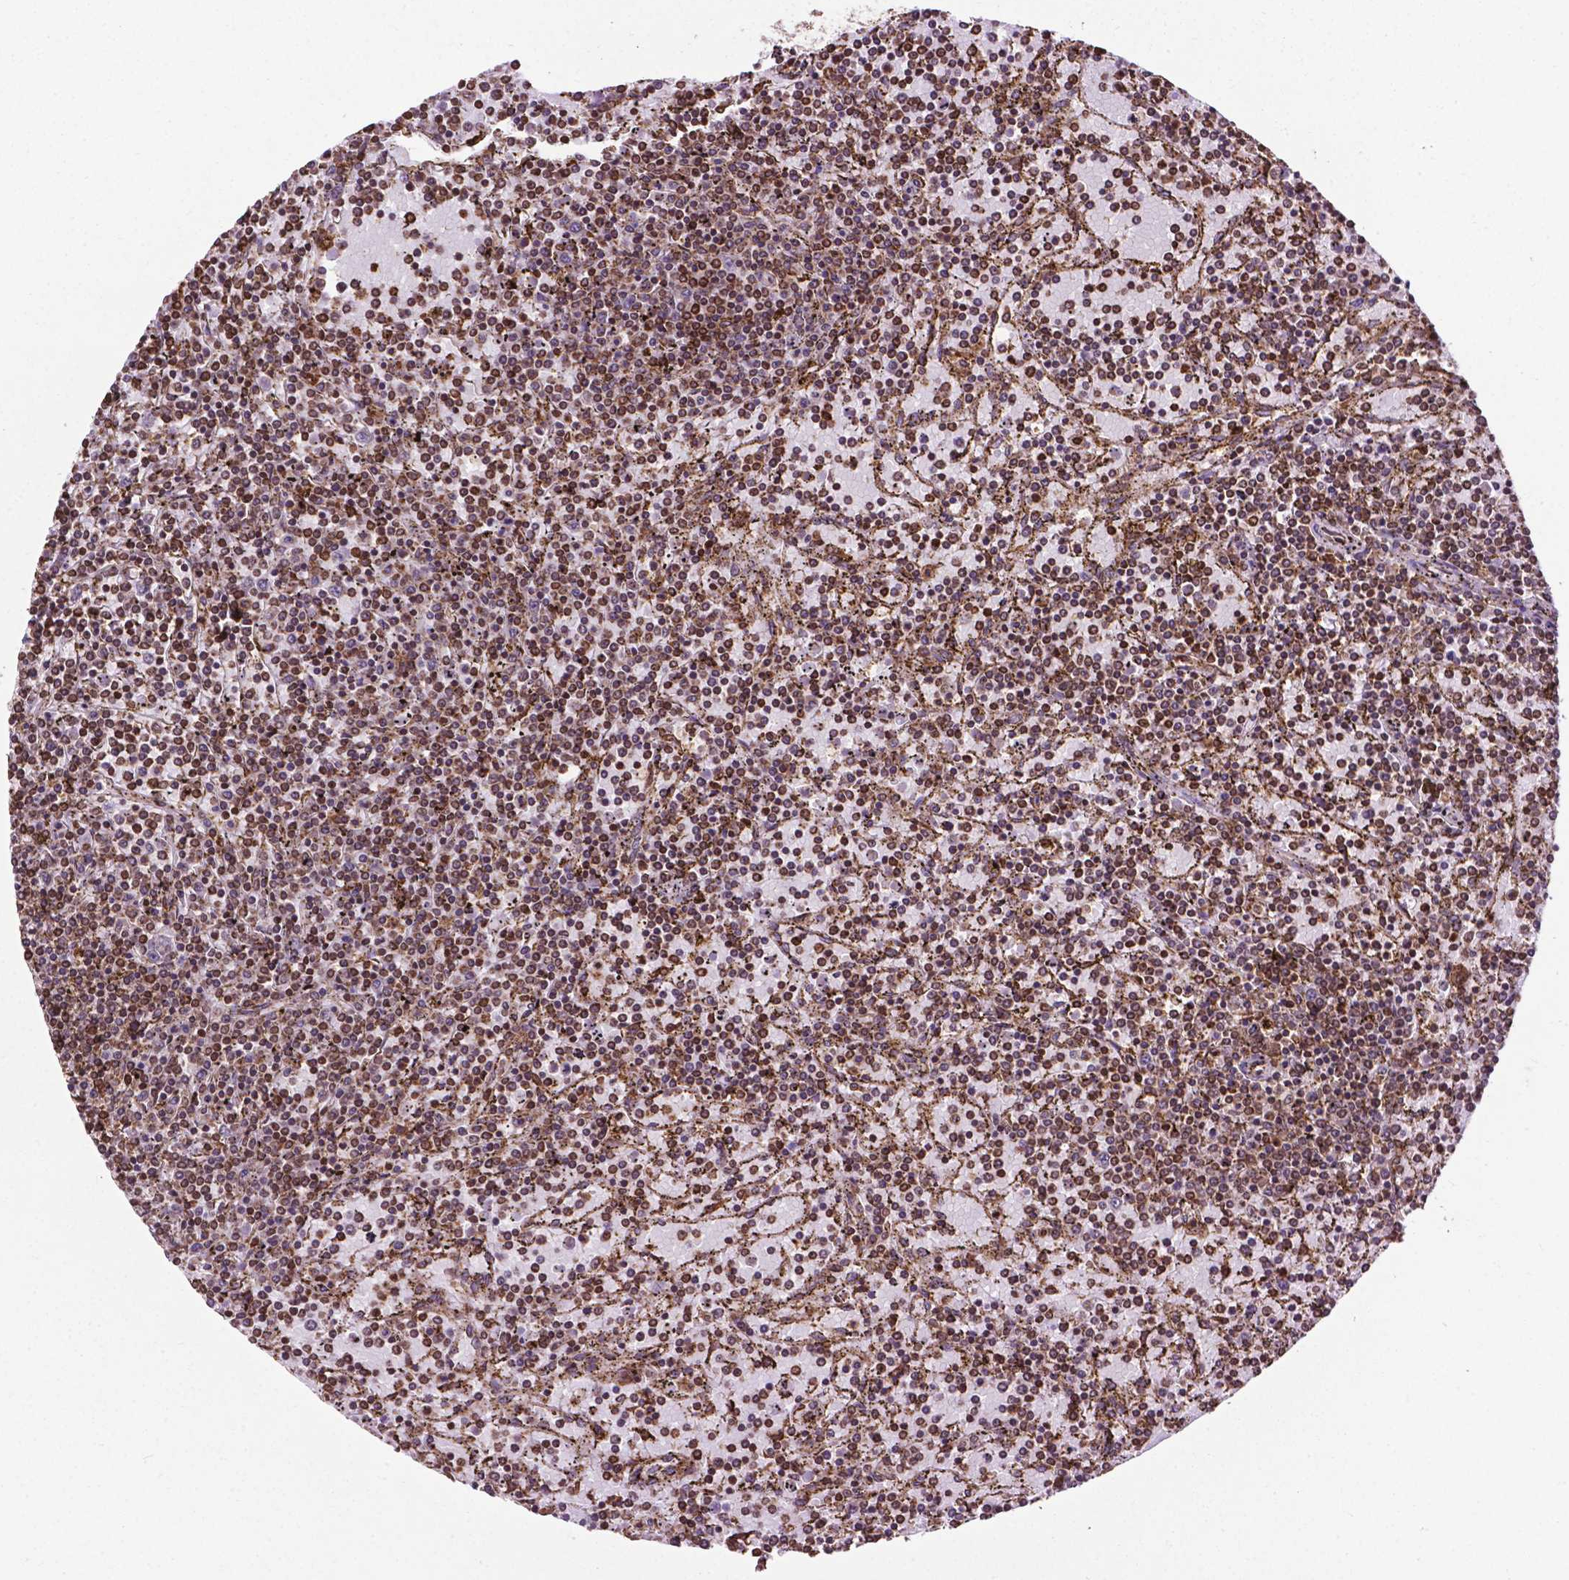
{"staining": {"intensity": "moderate", "quantity": ">75%", "location": "cytoplasmic/membranous"}, "tissue": "lymphoma", "cell_type": "Tumor cells", "image_type": "cancer", "snomed": [{"axis": "morphology", "description": "Malignant lymphoma, non-Hodgkin's type, Low grade"}, {"axis": "topography", "description": "Spleen"}], "caption": "A micrograph showing moderate cytoplasmic/membranous positivity in approximately >75% of tumor cells in lymphoma, as visualized by brown immunohistochemical staining.", "gene": "GANAB", "patient": {"sex": "female", "age": 77}}